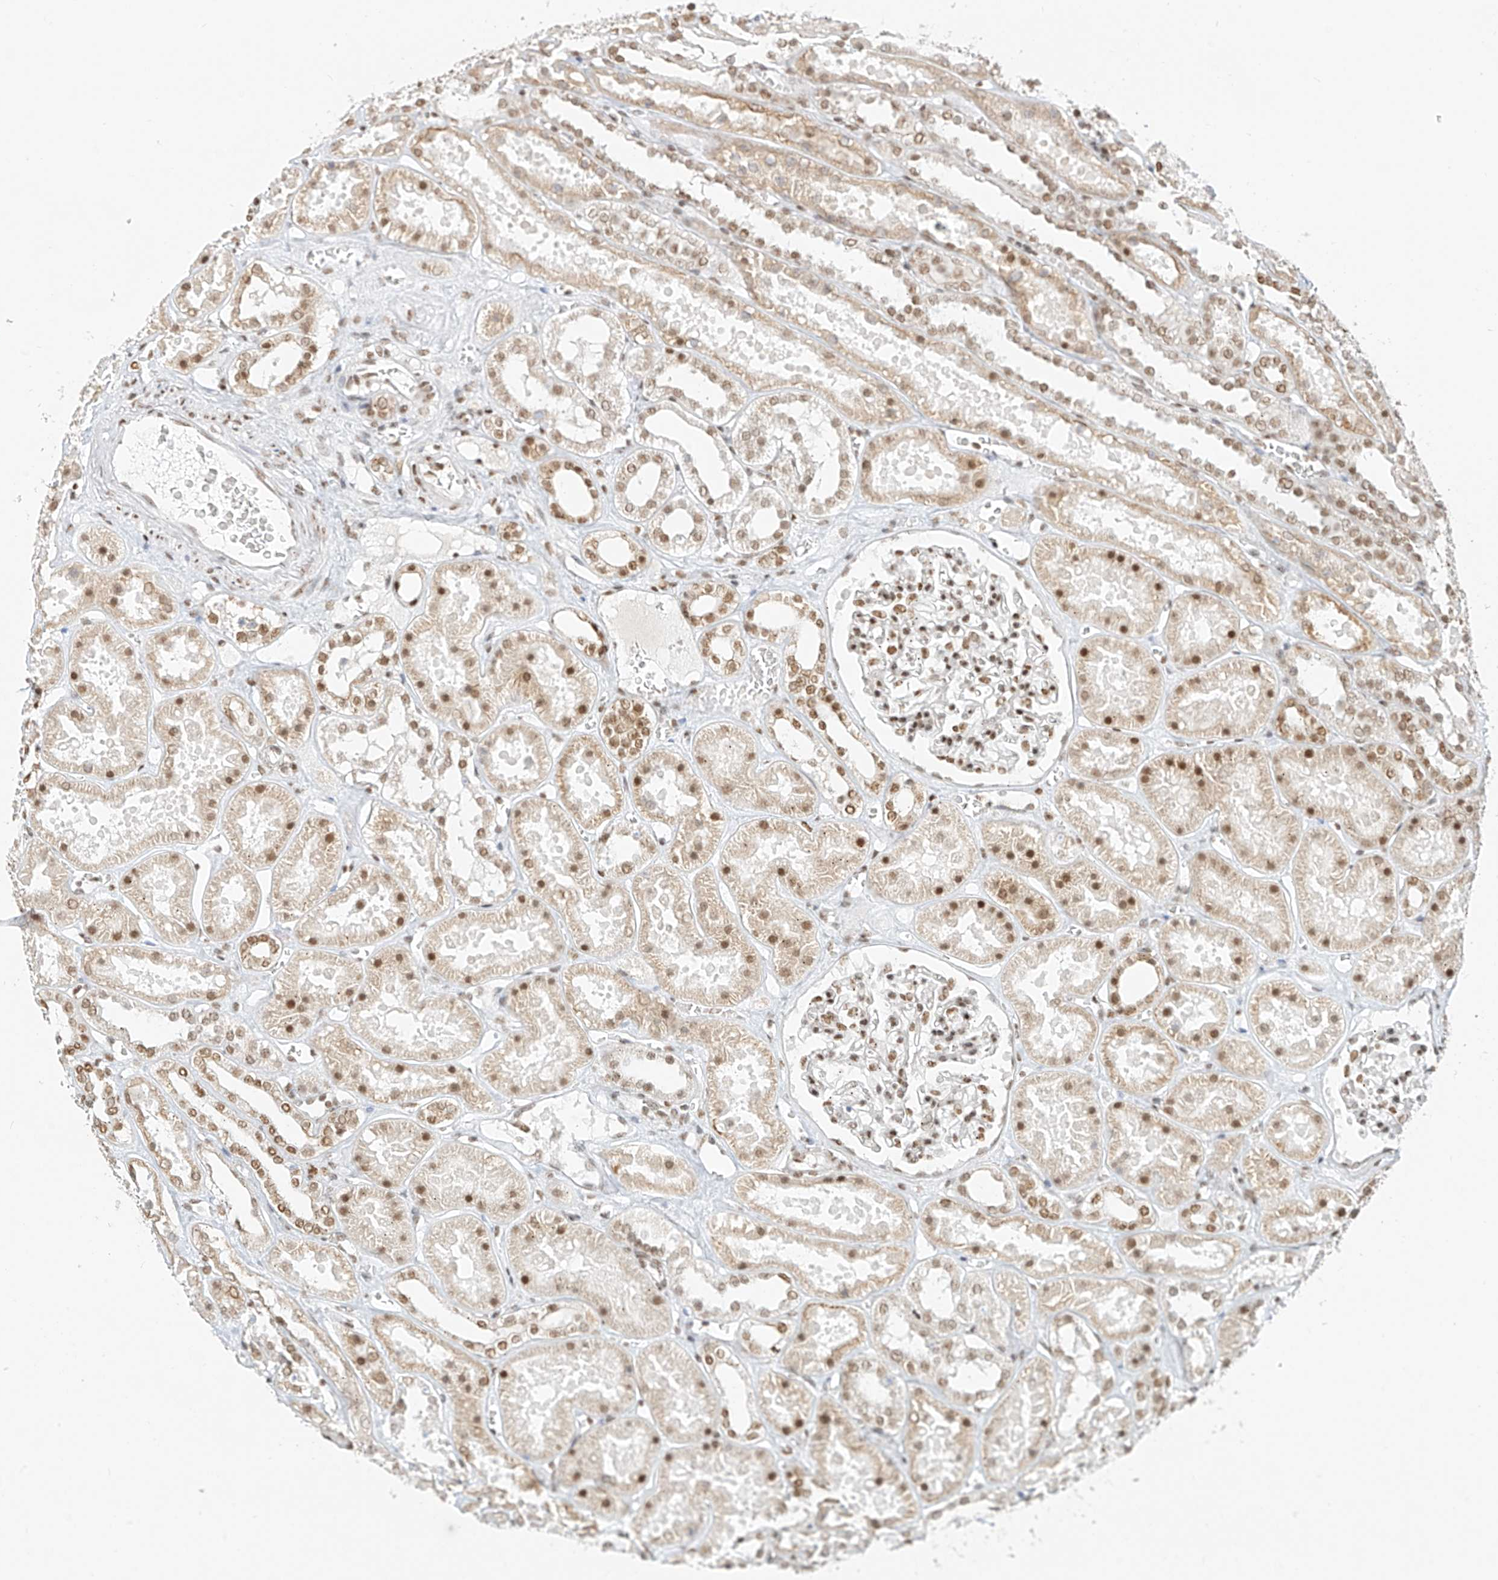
{"staining": {"intensity": "moderate", "quantity": ">75%", "location": "nuclear"}, "tissue": "kidney", "cell_type": "Cells in glomeruli", "image_type": "normal", "snomed": [{"axis": "morphology", "description": "Normal tissue, NOS"}, {"axis": "topography", "description": "Kidney"}], "caption": "The histopathology image shows a brown stain indicating the presence of a protein in the nuclear of cells in glomeruli in kidney. (DAB IHC with brightfield microscopy, high magnification).", "gene": "SMARCA2", "patient": {"sex": "female", "age": 41}}